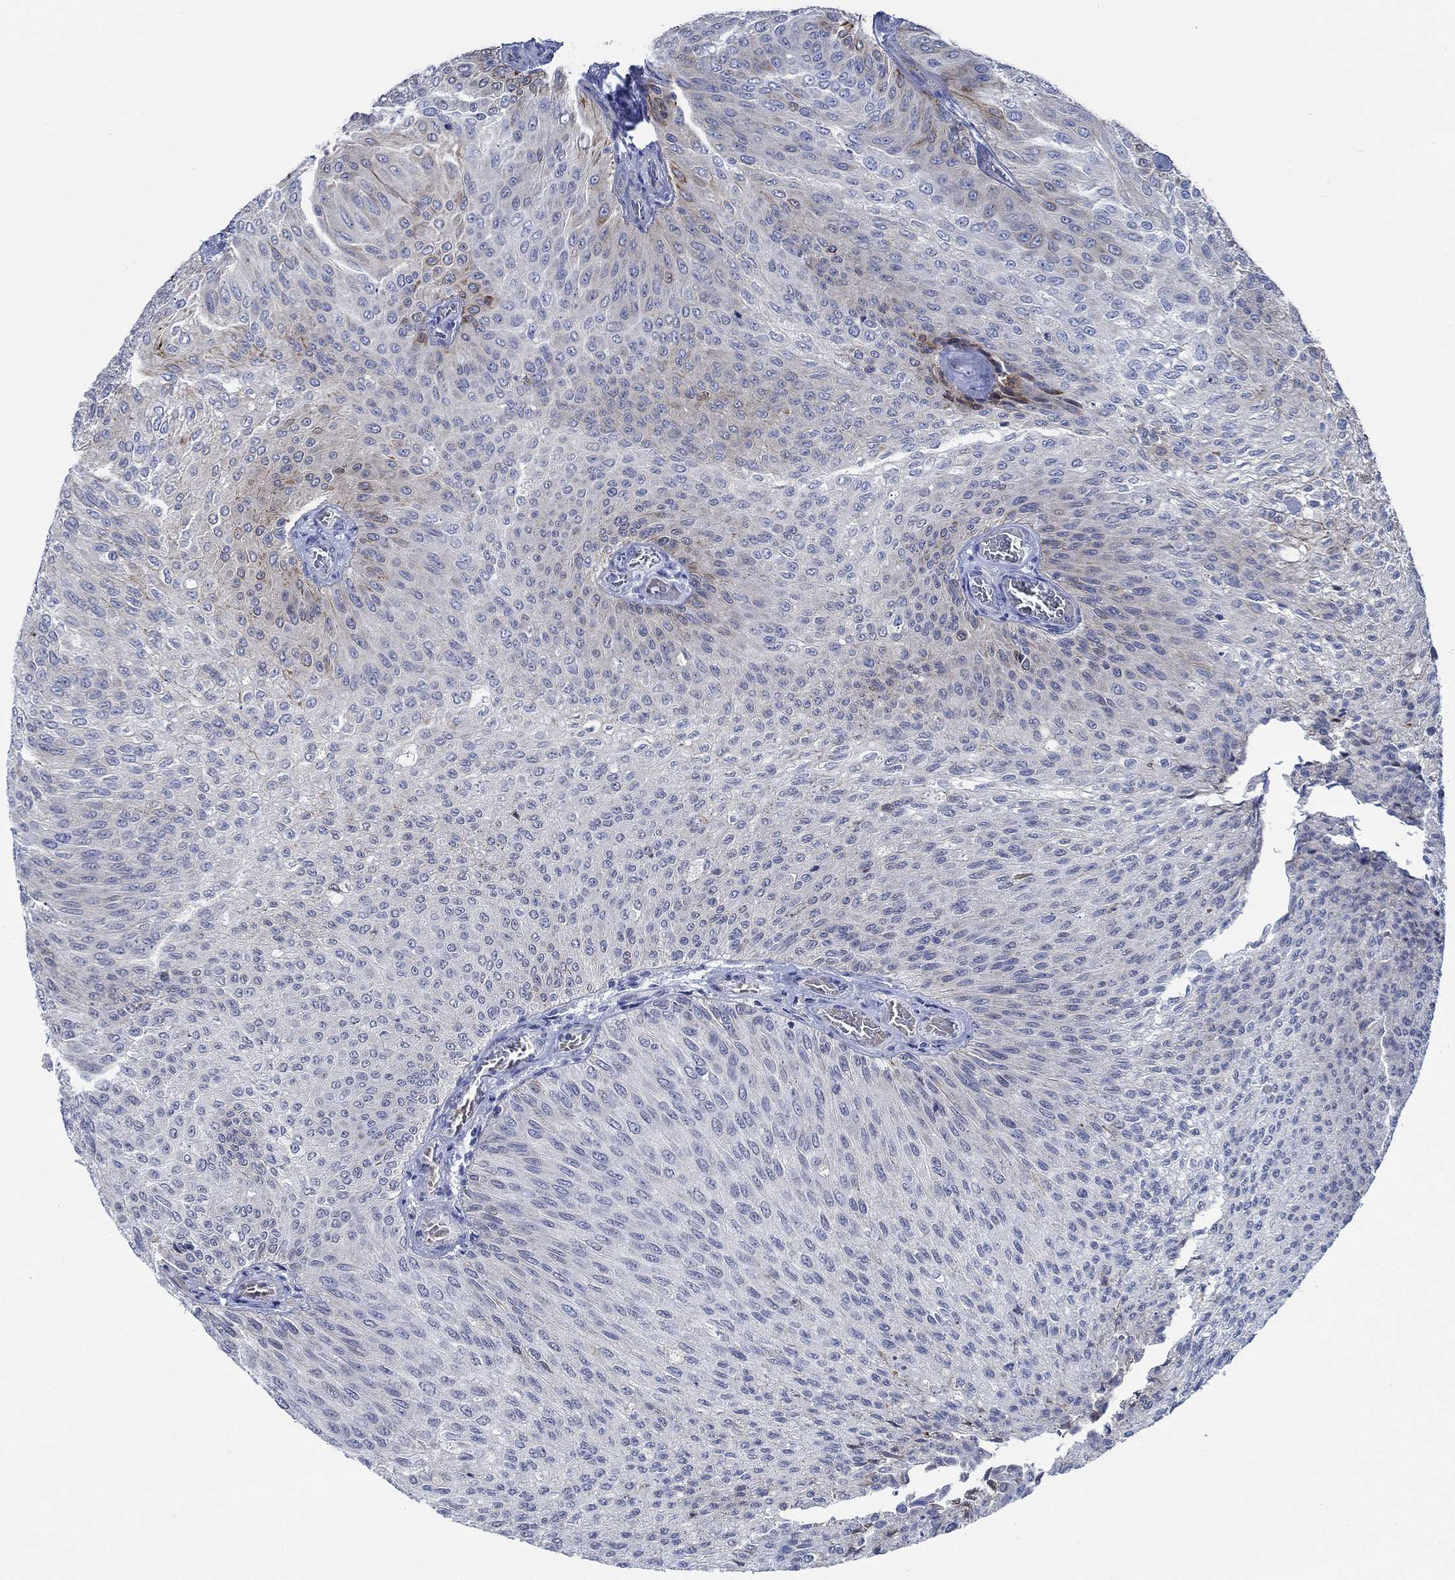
{"staining": {"intensity": "moderate", "quantity": "<25%", "location": "cytoplasmic/membranous"}, "tissue": "urothelial cancer", "cell_type": "Tumor cells", "image_type": "cancer", "snomed": [{"axis": "morphology", "description": "Urothelial carcinoma, Low grade"}, {"axis": "topography", "description": "Ureter, NOS"}, {"axis": "topography", "description": "Urinary bladder"}], "caption": "Urothelial cancer stained with immunohistochemistry (IHC) shows moderate cytoplasmic/membranous expression in approximately <25% of tumor cells.", "gene": "SVEP1", "patient": {"sex": "male", "age": 78}}